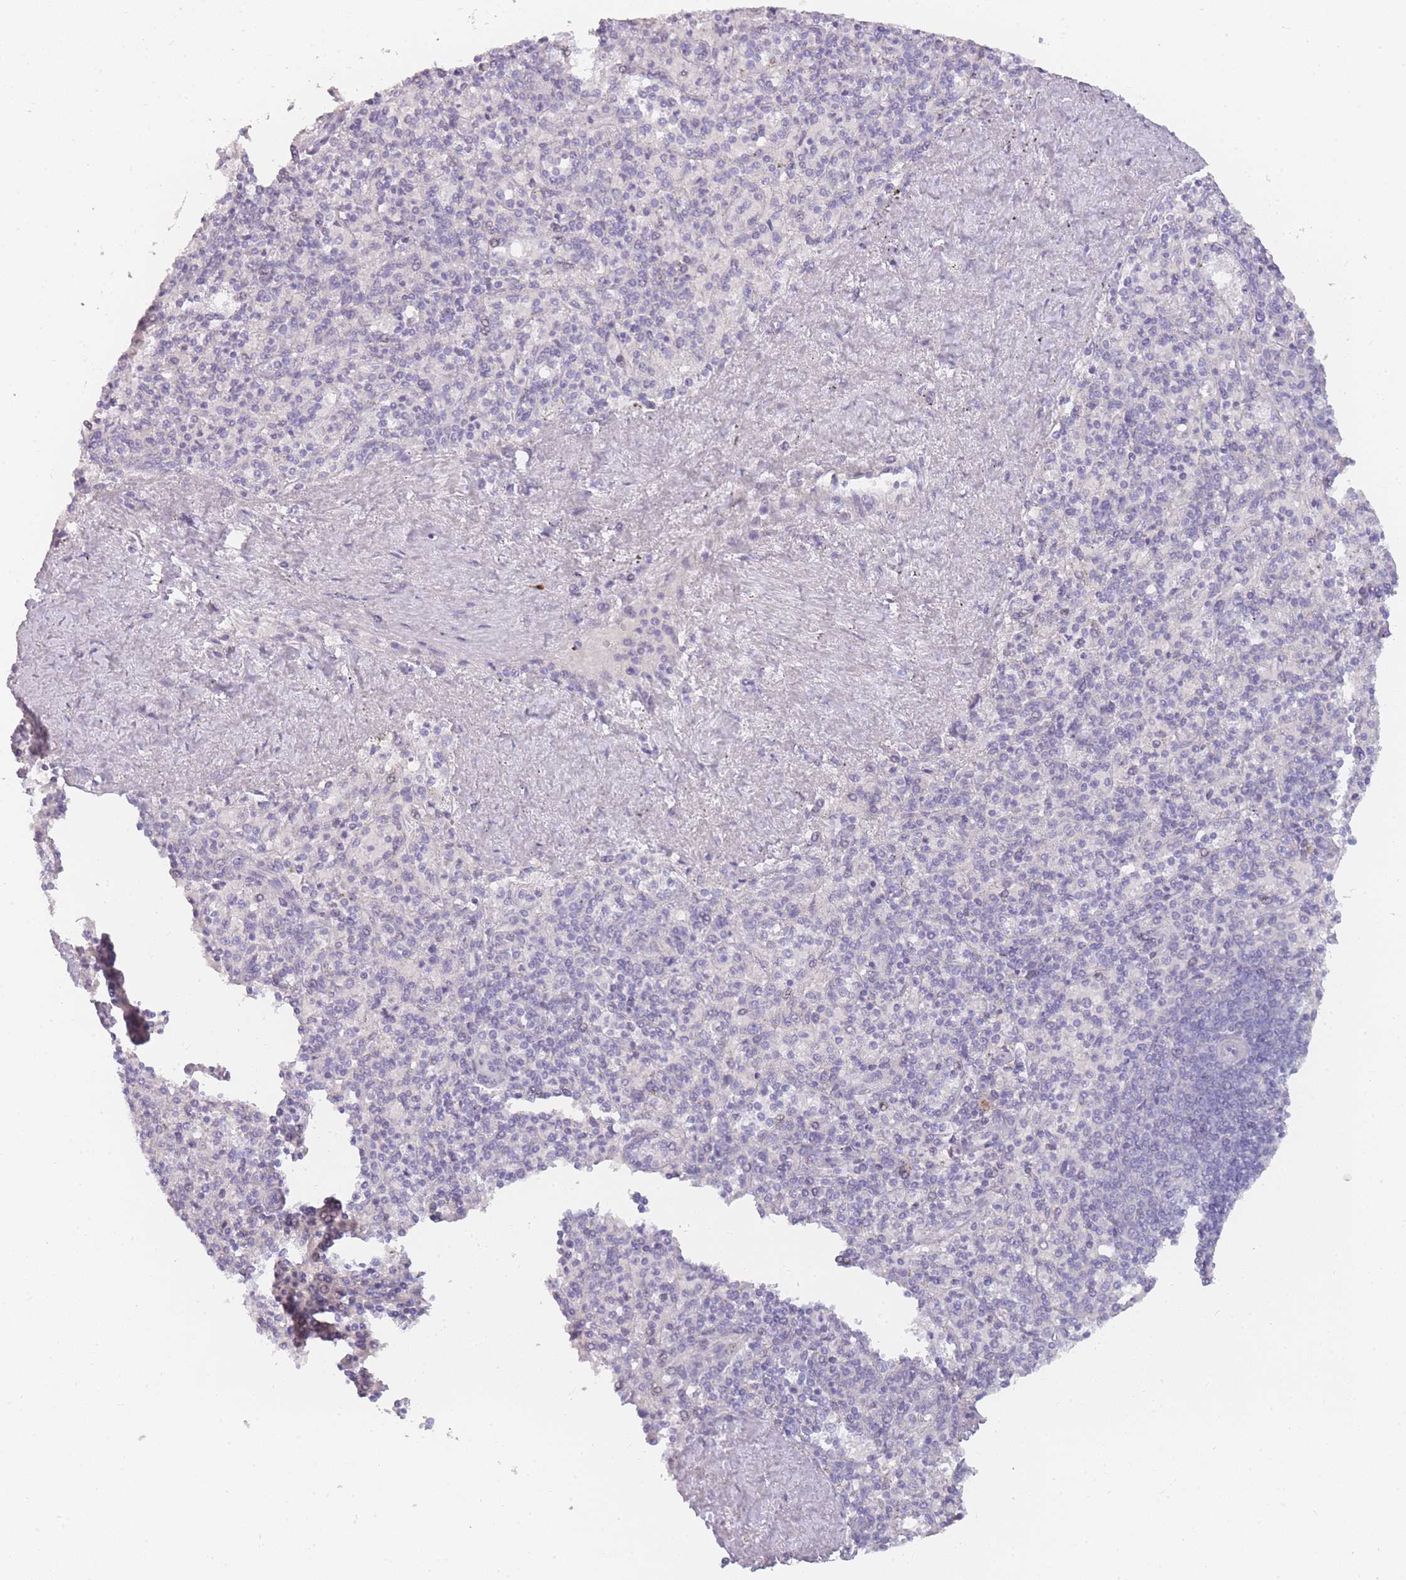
{"staining": {"intensity": "negative", "quantity": "none", "location": "none"}, "tissue": "spleen", "cell_type": "Cells in red pulp", "image_type": "normal", "snomed": [{"axis": "morphology", "description": "Normal tissue, NOS"}, {"axis": "topography", "description": "Spleen"}], "caption": "Cells in red pulp show no significant protein staining in unremarkable spleen. (DAB (3,3'-diaminobenzidine) IHC, high magnification).", "gene": "INS", "patient": {"sex": "male", "age": 82}}